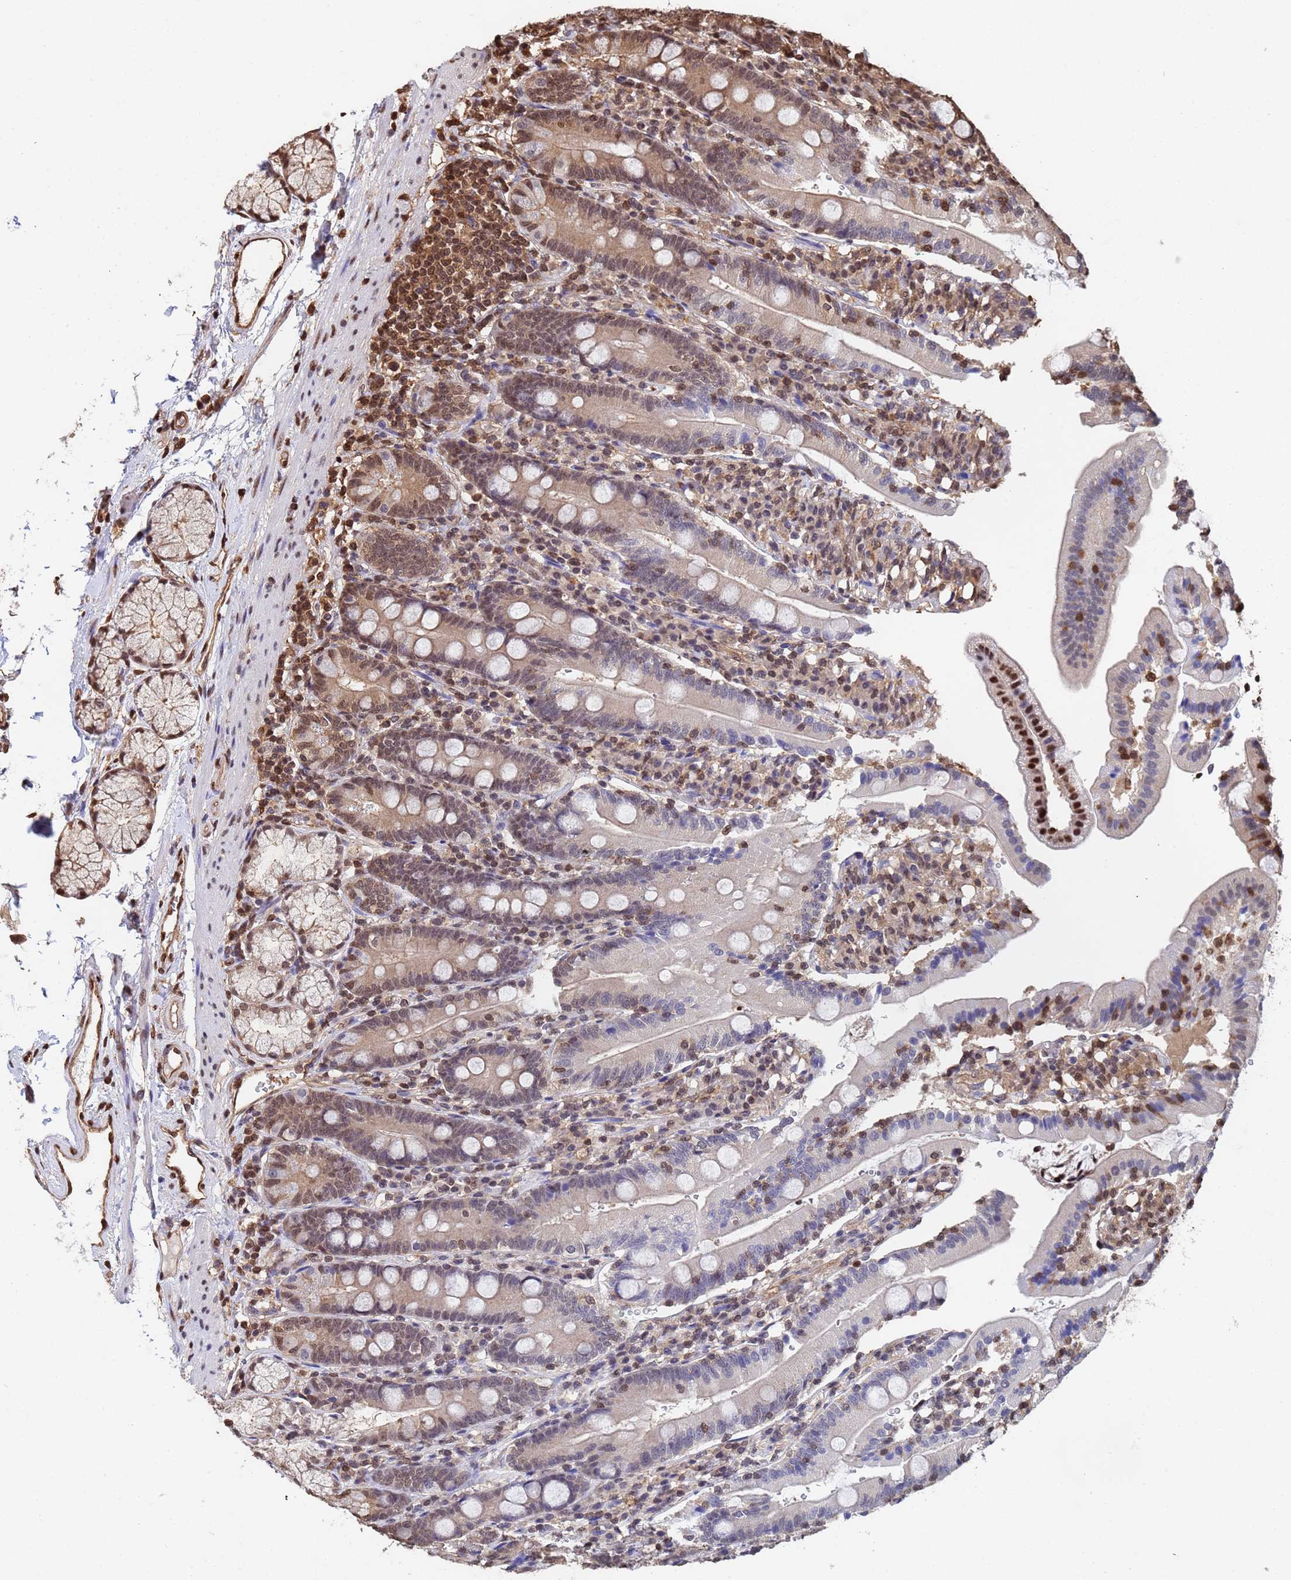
{"staining": {"intensity": "moderate", "quantity": "<25%", "location": "nuclear"}, "tissue": "duodenum", "cell_type": "Glandular cells", "image_type": "normal", "snomed": [{"axis": "morphology", "description": "Normal tissue, NOS"}, {"axis": "topography", "description": "Duodenum"}], "caption": "A low amount of moderate nuclear staining is present in about <25% of glandular cells in normal duodenum.", "gene": "SUMO2", "patient": {"sex": "female", "age": 67}}